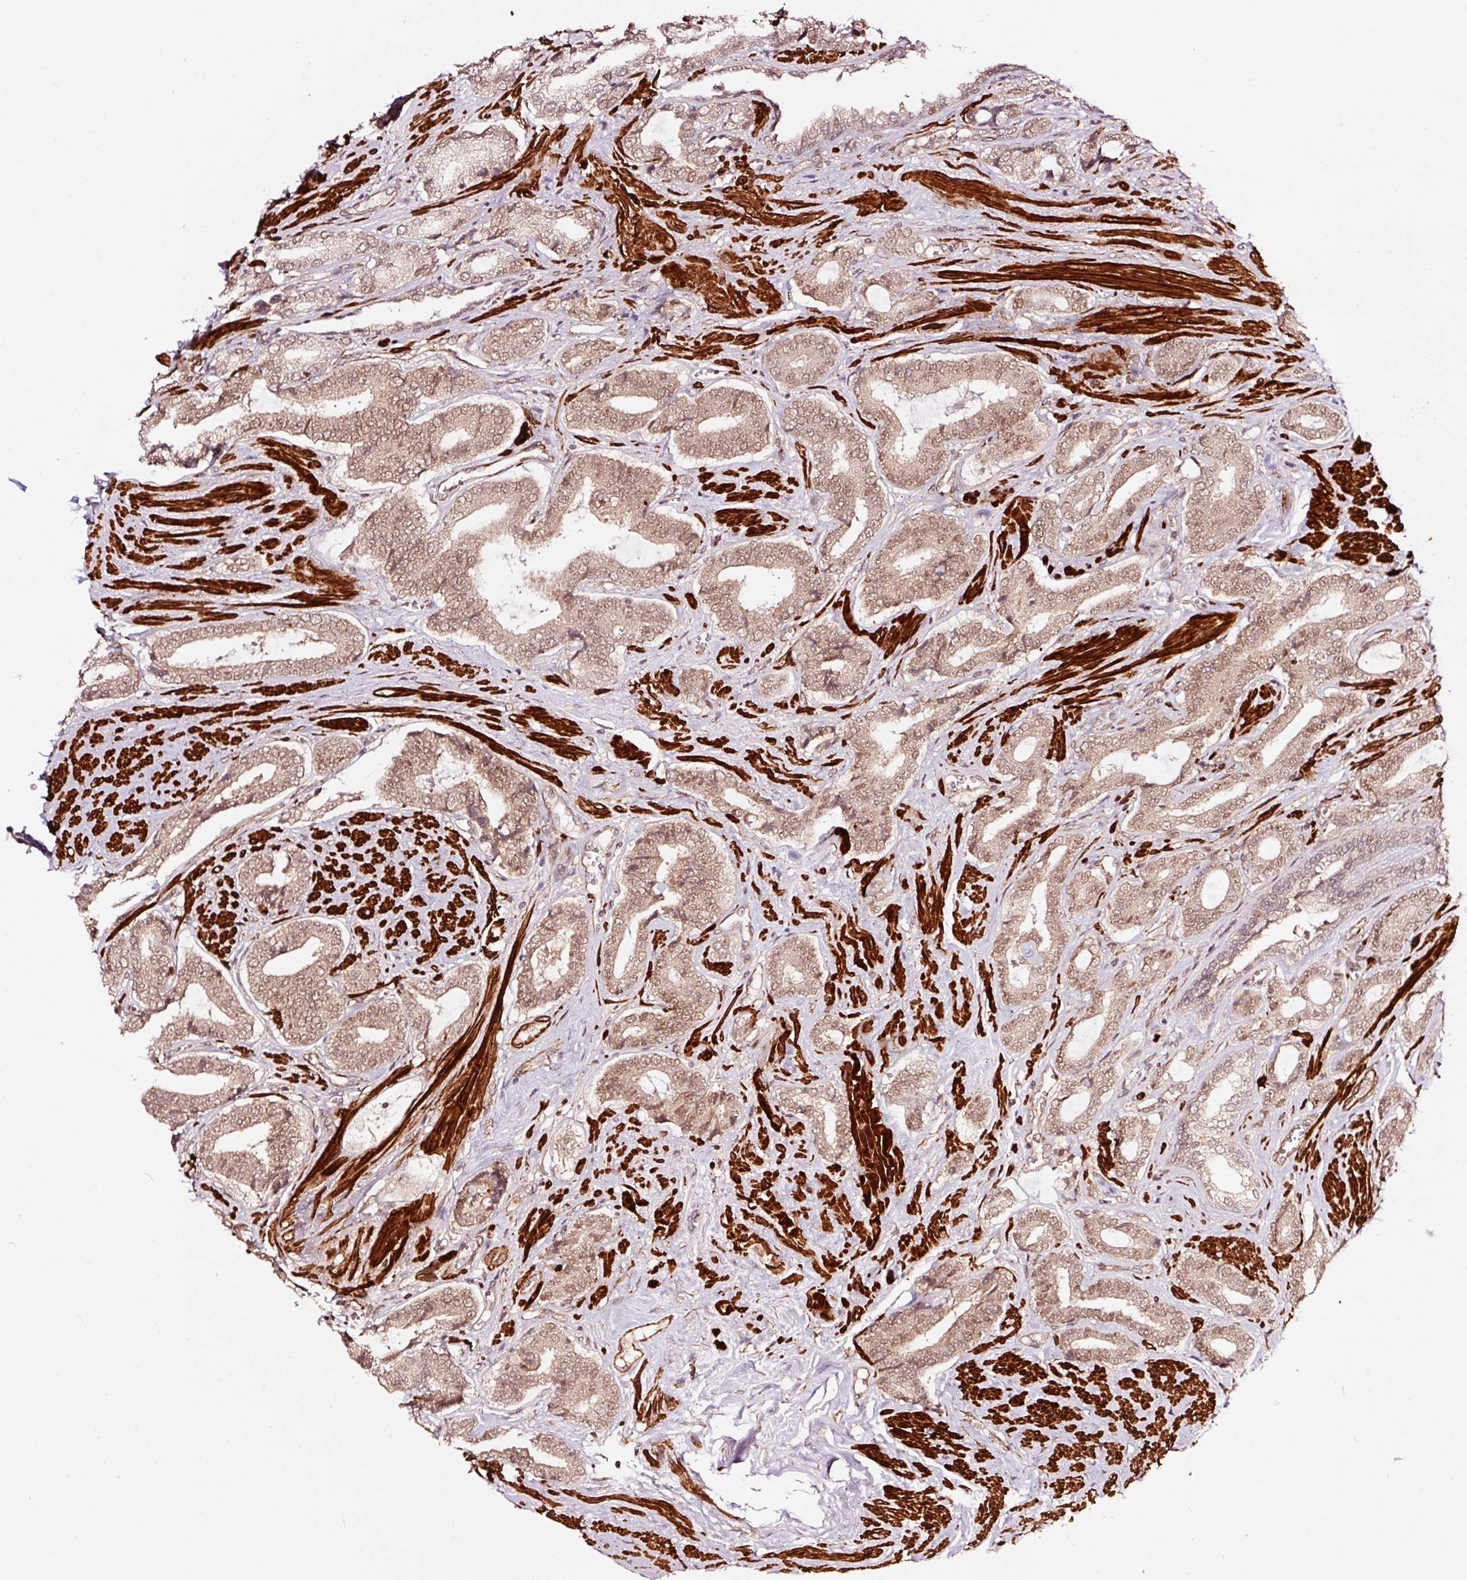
{"staining": {"intensity": "weak", "quantity": ">75%", "location": "nuclear"}, "tissue": "prostate cancer", "cell_type": "Tumor cells", "image_type": "cancer", "snomed": [{"axis": "morphology", "description": "Adenocarcinoma, NOS"}, {"axis": "topography", "description": "Prostate and seminal vesicle, NOS"}], "caption": "An IHC image of neoplastic tissue is shown. Protein staining in brown highlights weak nuclear positivity in prostate cancer (adenocarcinoma) within tumor cells. (Brightfield microscopy of DAB IHC at high magnification).", "gene": "TPM1", "patient": {"sex": "male", "age": 76}}